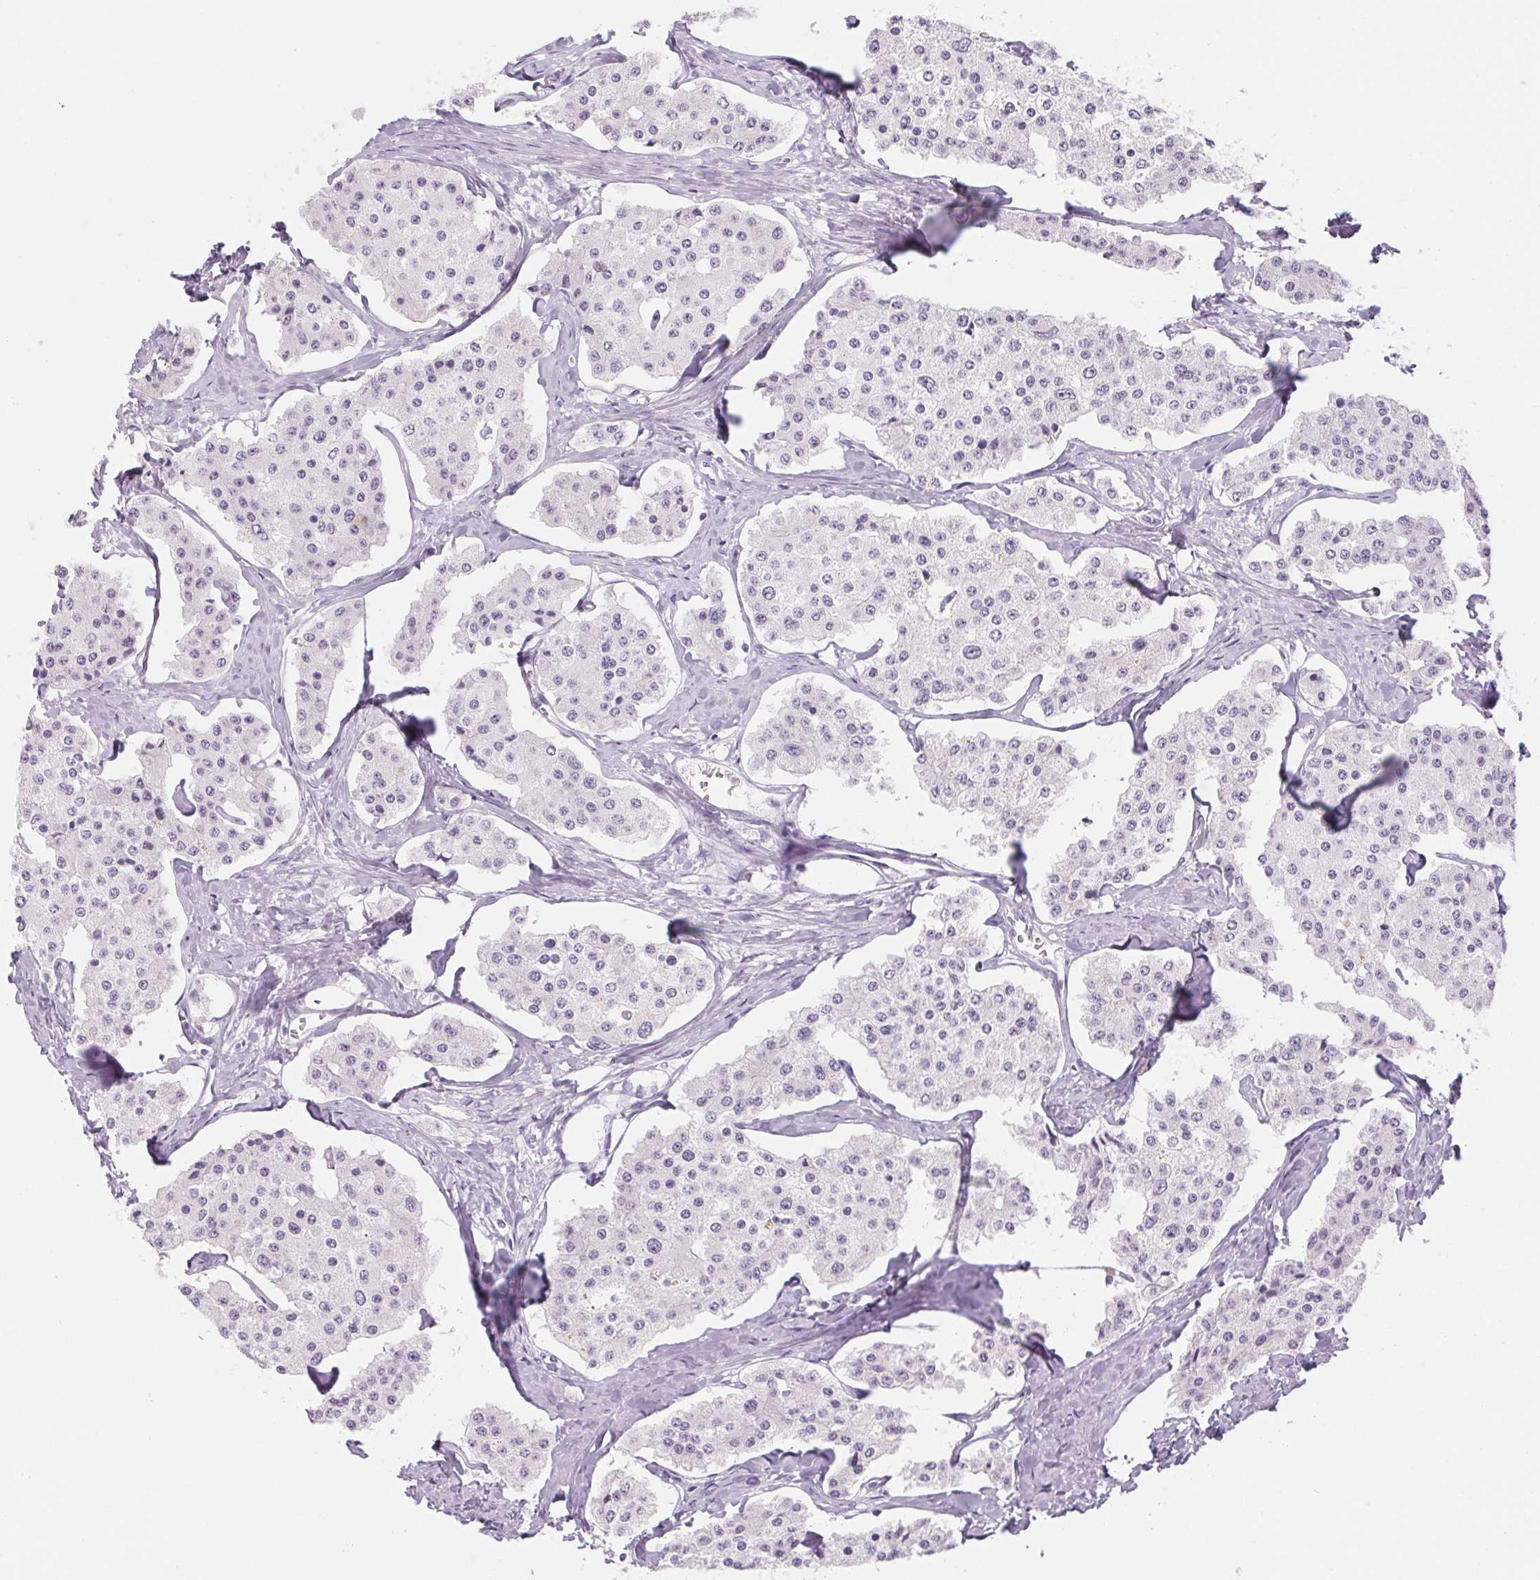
{"staining": {"intensity": "negative", "quantity": "none", "location": "none"}, "tissue": "carcinoid", "cell_type": "Tumor cells", "image_type": "cancer", "snomed": [{"axis": "morphology", "description": "Carcinoid, malignant, NOS"}, {"axis": "topography", "description": "Small intestine"}], "caption": "There is no significant positivity in tumor cells of carcinoid (malignant).", "gene": "RPTN", "patient": {"sex": "female", "age": 65}}